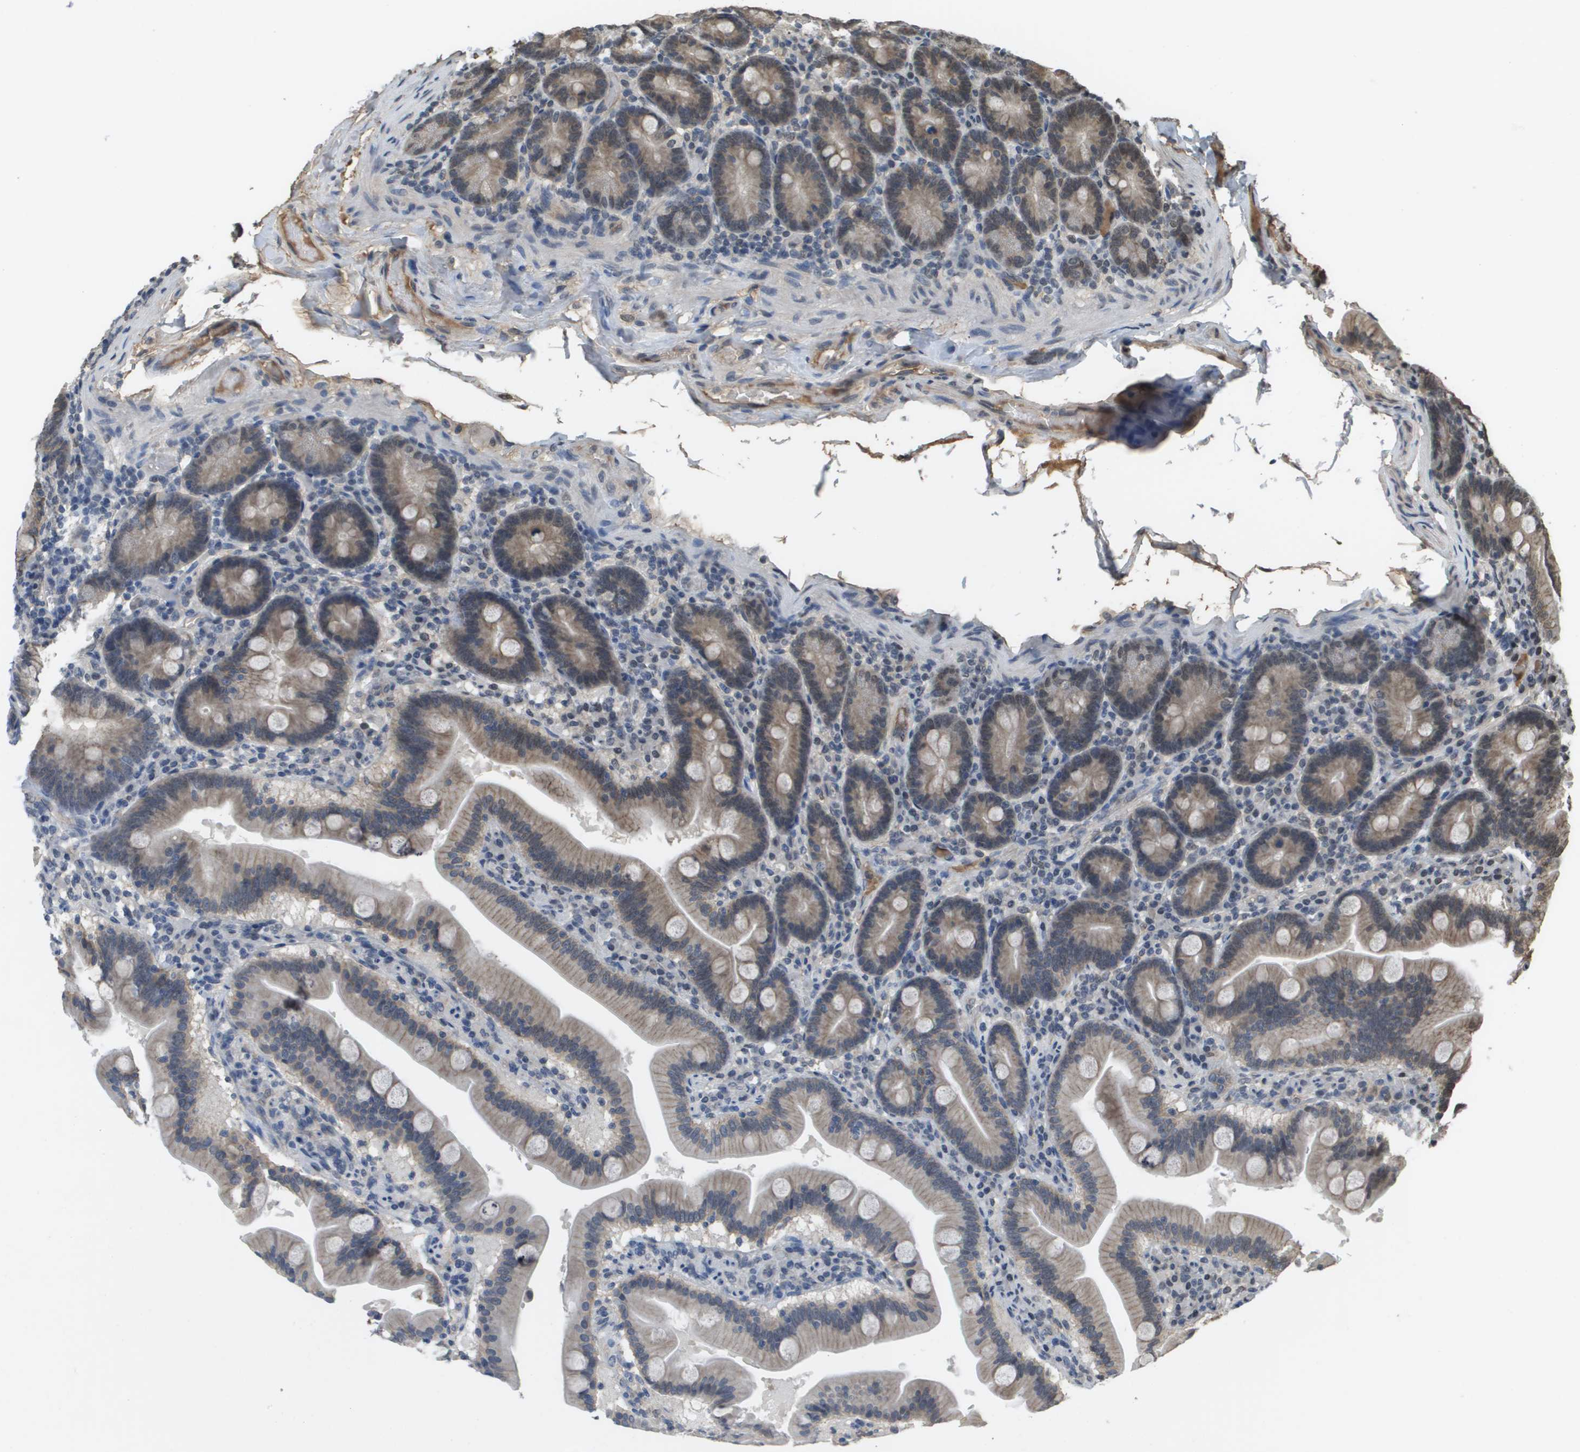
{"staining": {"intensity": "weak", "quantity": "25%-75%", "location": "cytoplasmic/membranous"}, "tissue": "duodenum", "cell_type": "Glandular cells", "image_type": "normal", "snomed": [{"axis": "morphology", "description": "Normal tissue, NOS"}, {"axis": "topography", "description": "Duodenum"}], "caption": "Weak cytoplasmic/membranous protein positivity is seen in about 25%-75% of glandular cells in duodenum.", "gene": "NDRG2", "patient": {"sex": "male", "age": 54}}